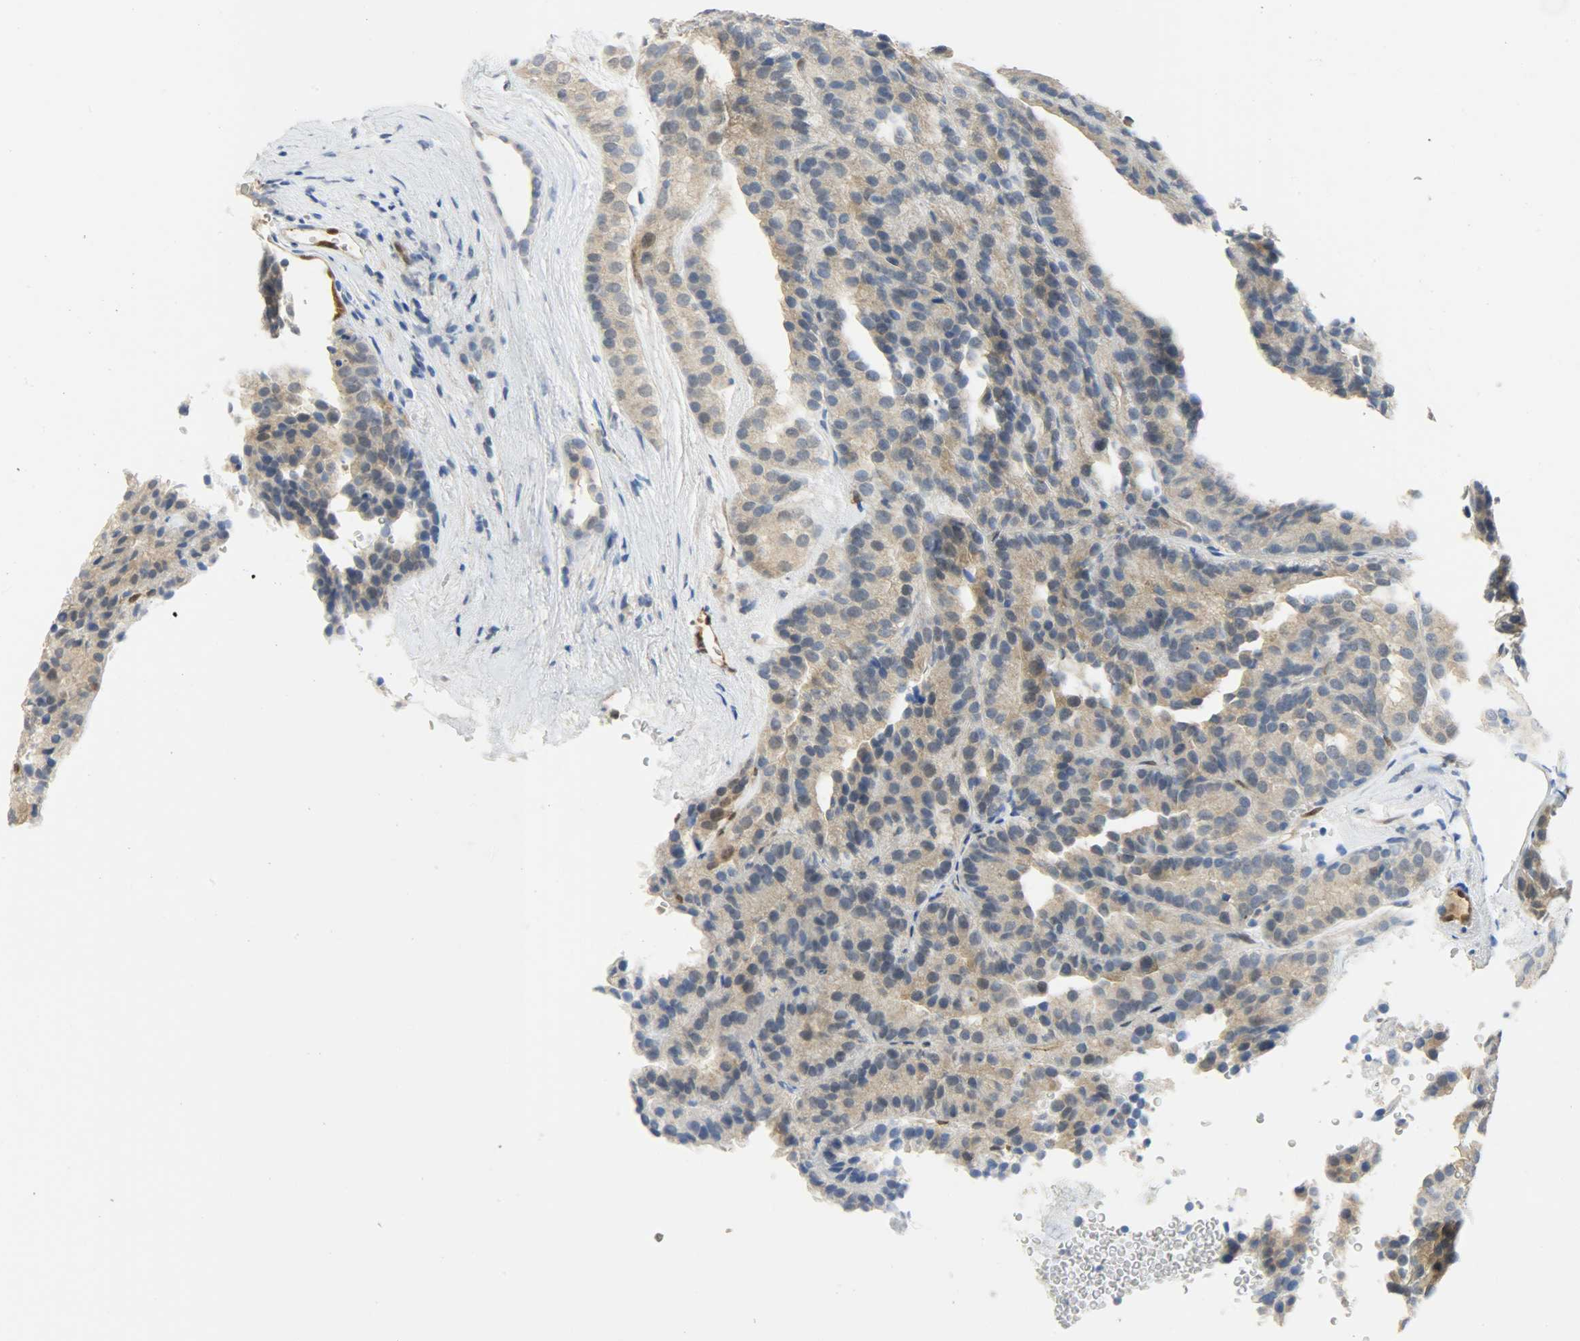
{"staining": {"intensity": "weak", "quantity": ">75%", "location": "cytoplasmic/membranous"}, "tissue": "renal cancer", "cell_type": "Tumor cells", "image_type": "cancer", "snomed": [{"axis": "morphology", "description": "Adenocarcinoma, NOS"}, {"axis": "topography", "description": "Kidney"}], "caption": "Immunohistochemical staining of renal adenocarcinoma exhibits low levels of weak cytoplasmic/membranous staining in about >75% of tumor cells.", "gene": "FKBP1A", "patient": {"sex": "male", "age": 46}}